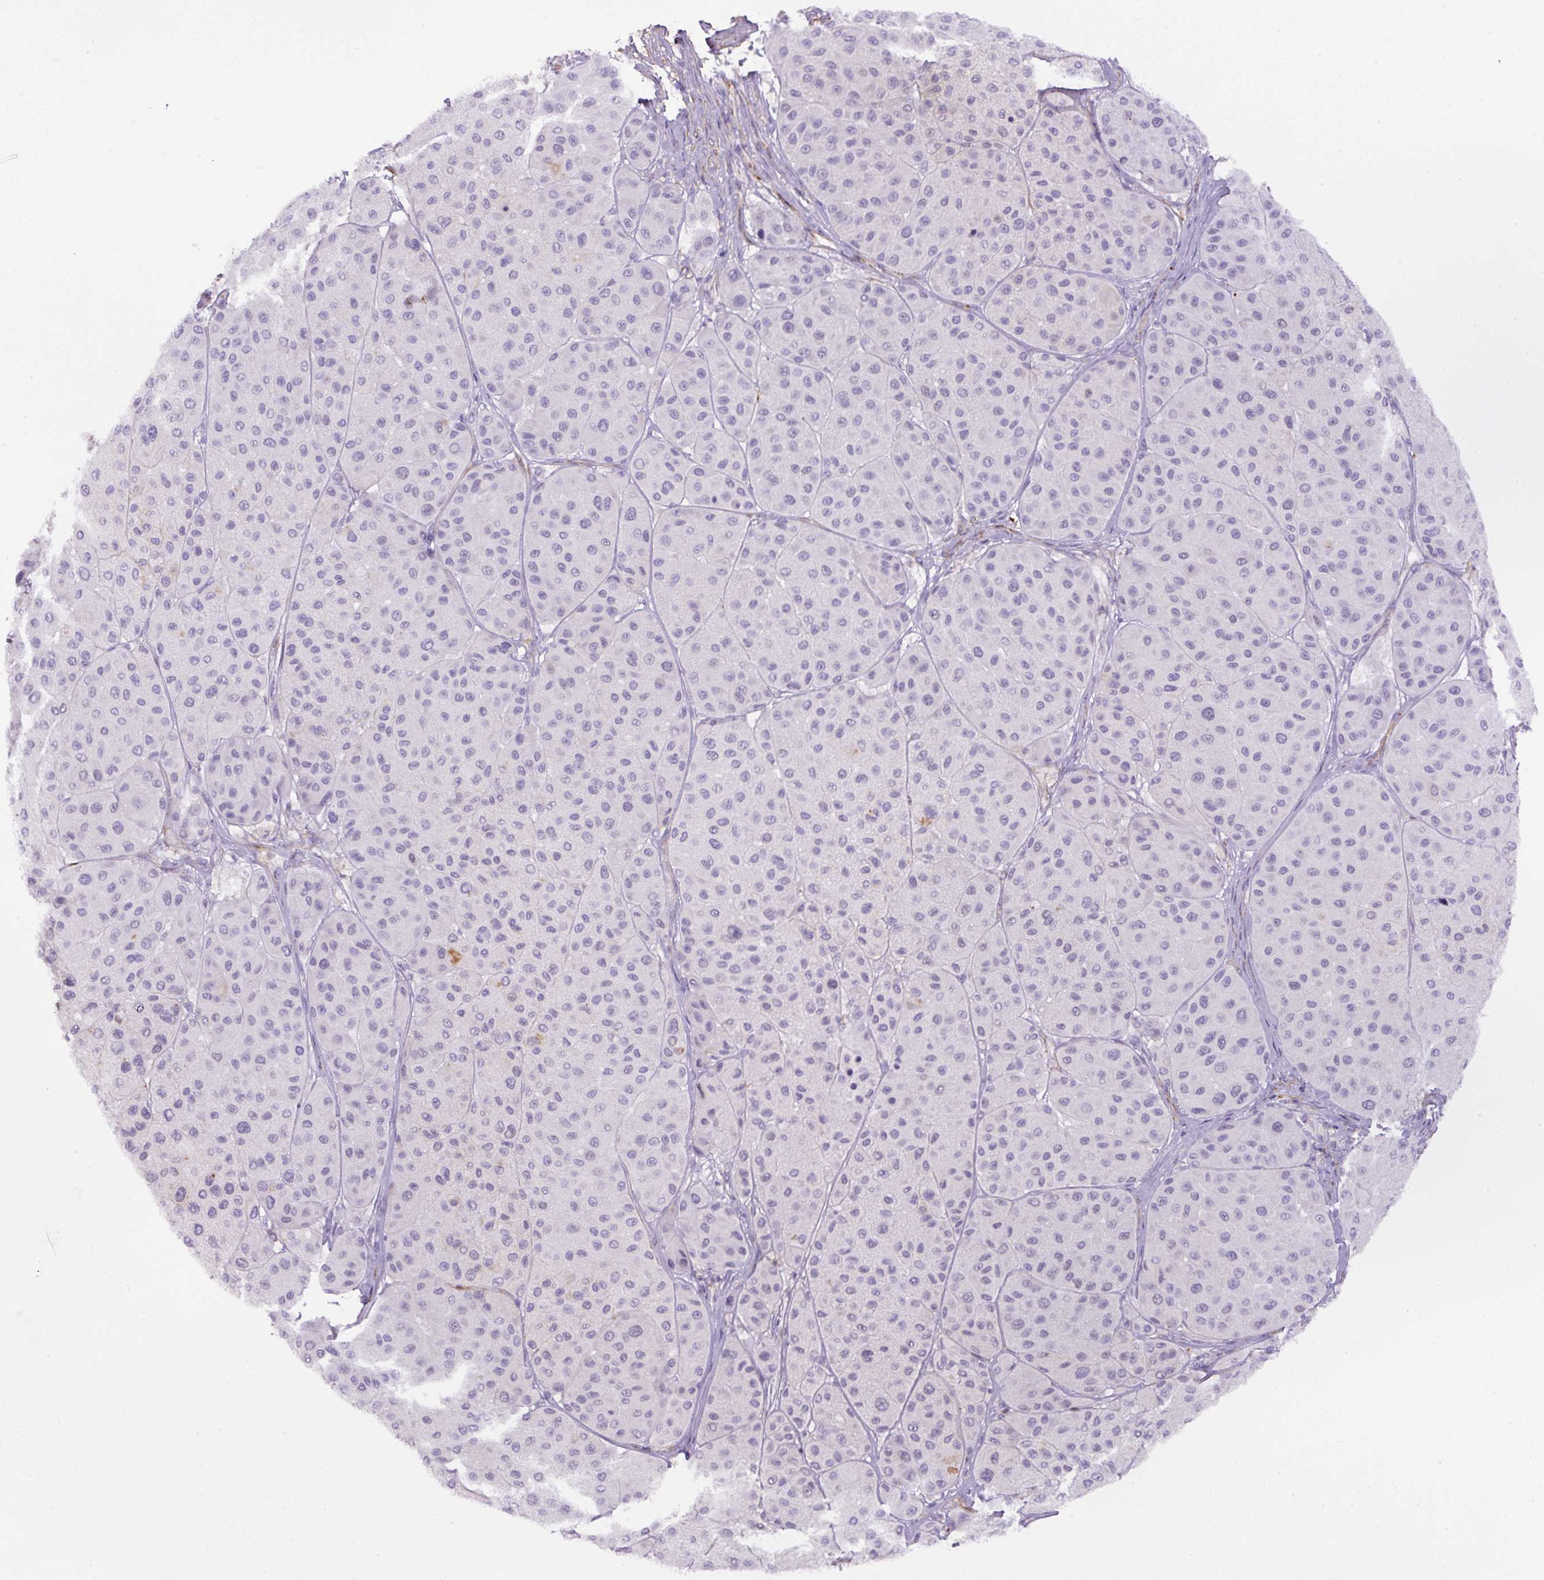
{"staining": {"intensity": "negative", "quantity": "none", "location": "none"}, "tissue": "melanoma", "cell_type": "Tumor cells", "image_type": "cancer", "snomed": [{"axis": "morphology", "description": "Malignant melanoma, Metastatic site"}, {"axis": "topography", "description": "Smooth muscle"}], "caption": "Protein analysis of malignant melanoma (metastatic site) demonstrates no significant positivity in tumor cells.", "gene": "B3GALT5", "patient": {"sex": "male", "age": 41}}